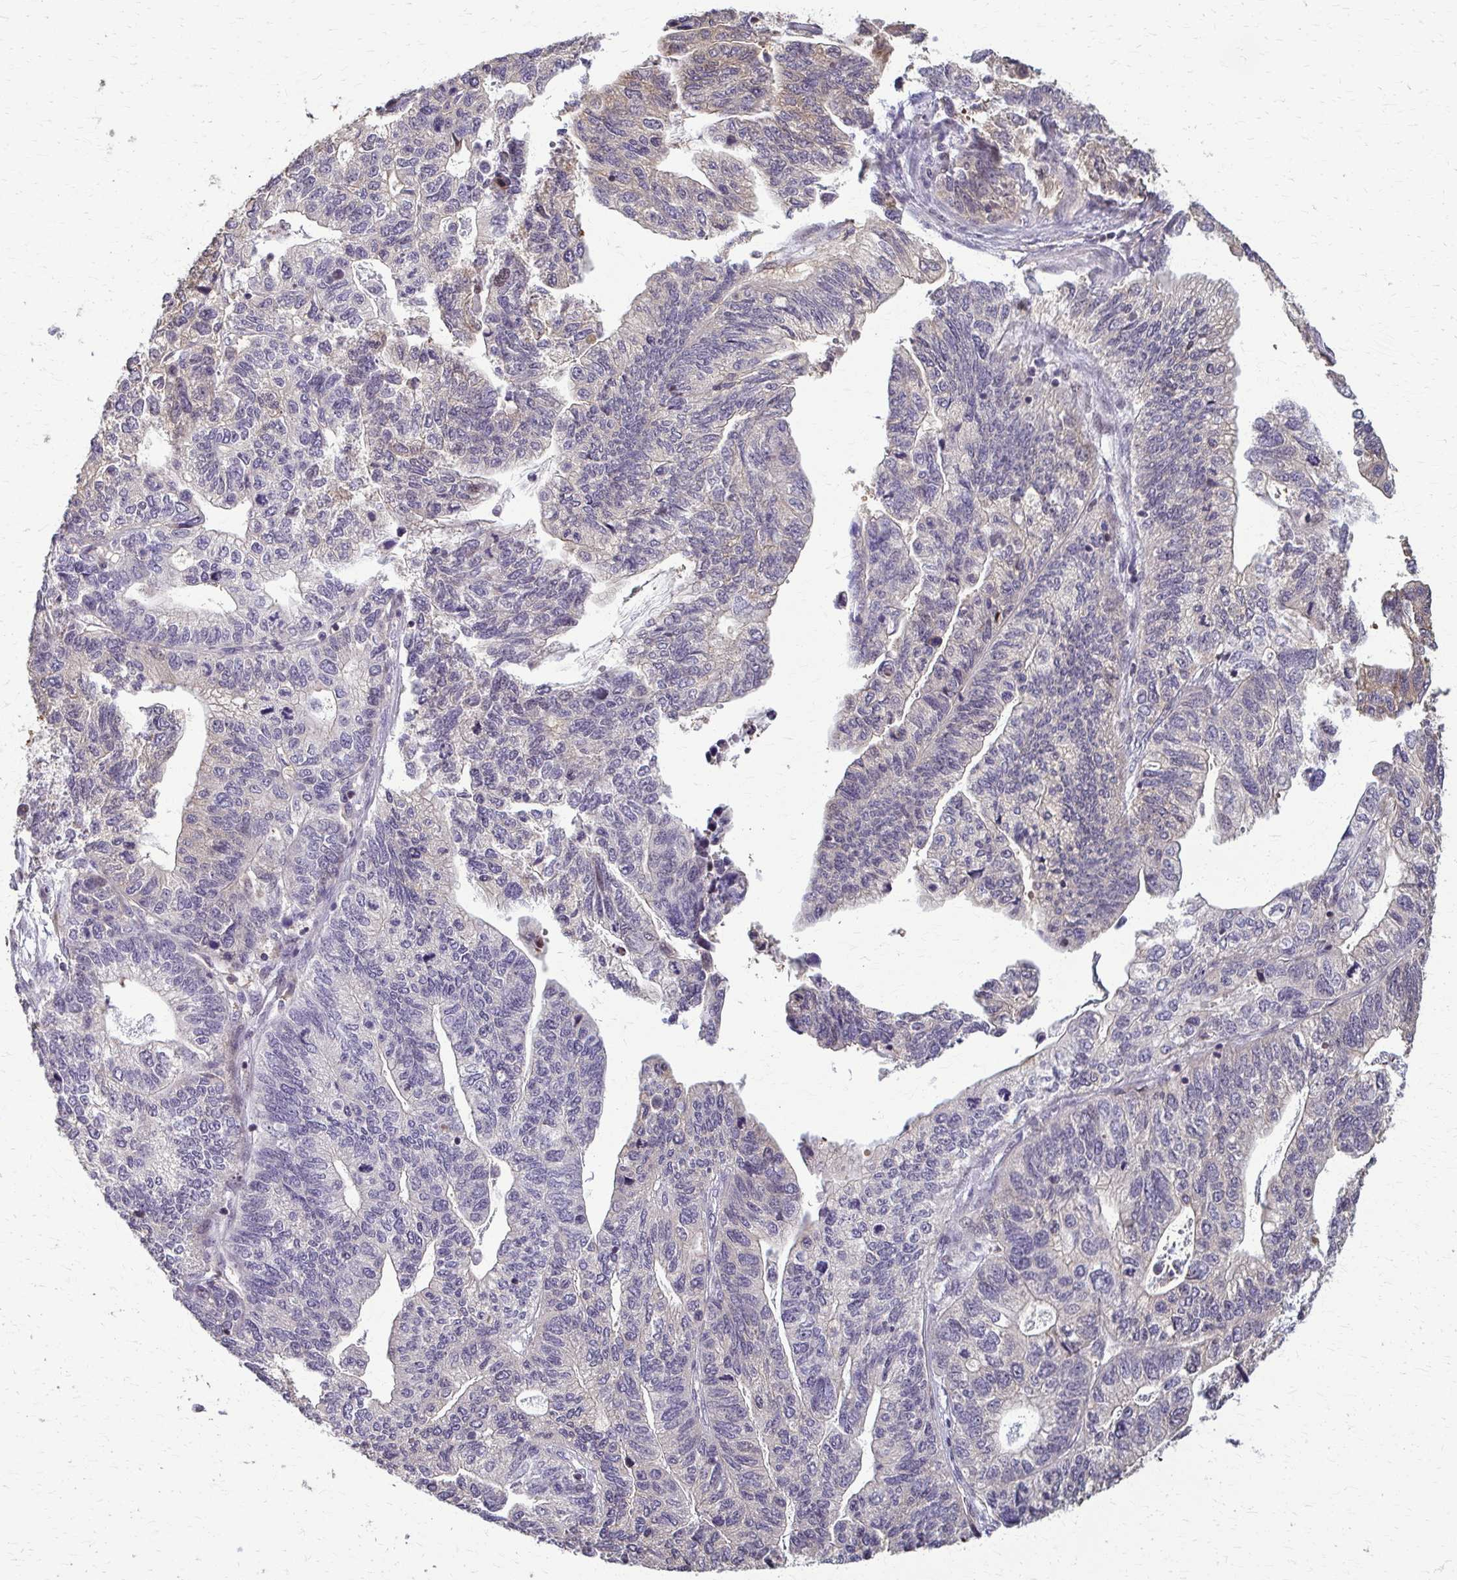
{"staining": {"intensity": "weak", "quantity": "<25%", "location": "cytoplasmic/membranous"}, "tissue": "stomach cancer", "cell_type": "Tumor cells", "image_type": "cancer", "snomed": [{"axis": "morphology", "description": "Adenocarcinoma, NOS"}, {"axis": "topography", "description": "Stomach, upper"}], "caption": "This is an IHC image of human stomach cancer (adenocarcinoma). There is no staining in tumor cells.", "gene": "ZNF34", "patient": {"sex": "female", "age": 67}}